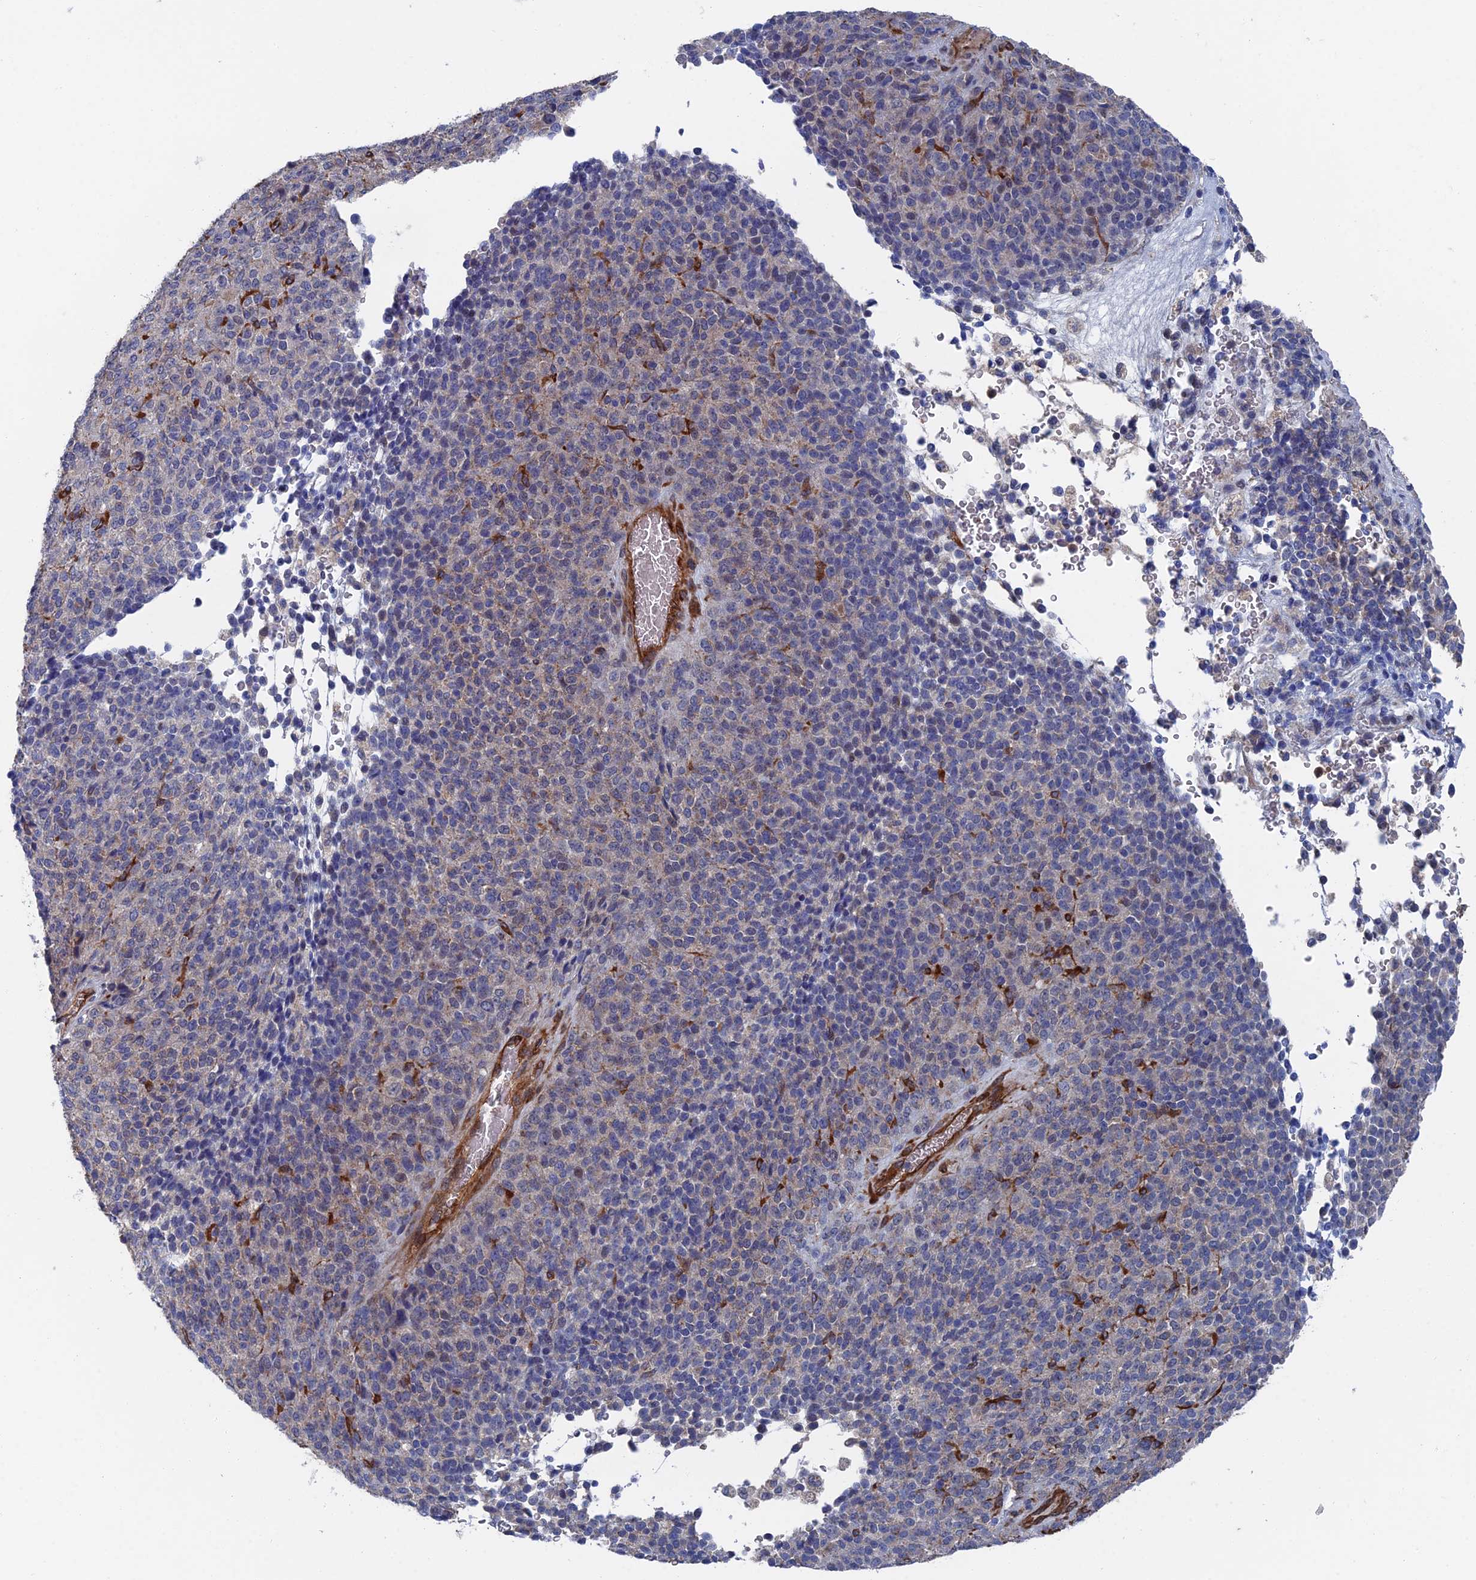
{"staining": {"intensity": "weak", "quantity": "<25%", "location": "cytoplasmic/membranous"}, "tissue": "melanoma", "cell_type": "Tumor cells", "image_type": "cancer", "snomed": [{"axis": "morphology", "description": "Malignant melanoma, Metastatic site"}, {"axis": "topography", "description": "Brain"}], "caption": "Immunohistochemistry (IHC) photomicrograph of human melanoma stained for a protein (brown), which shows no staining in tumor cells.", "gene": "ARAP3", "patient": {"sex": "female", "age": 56}}